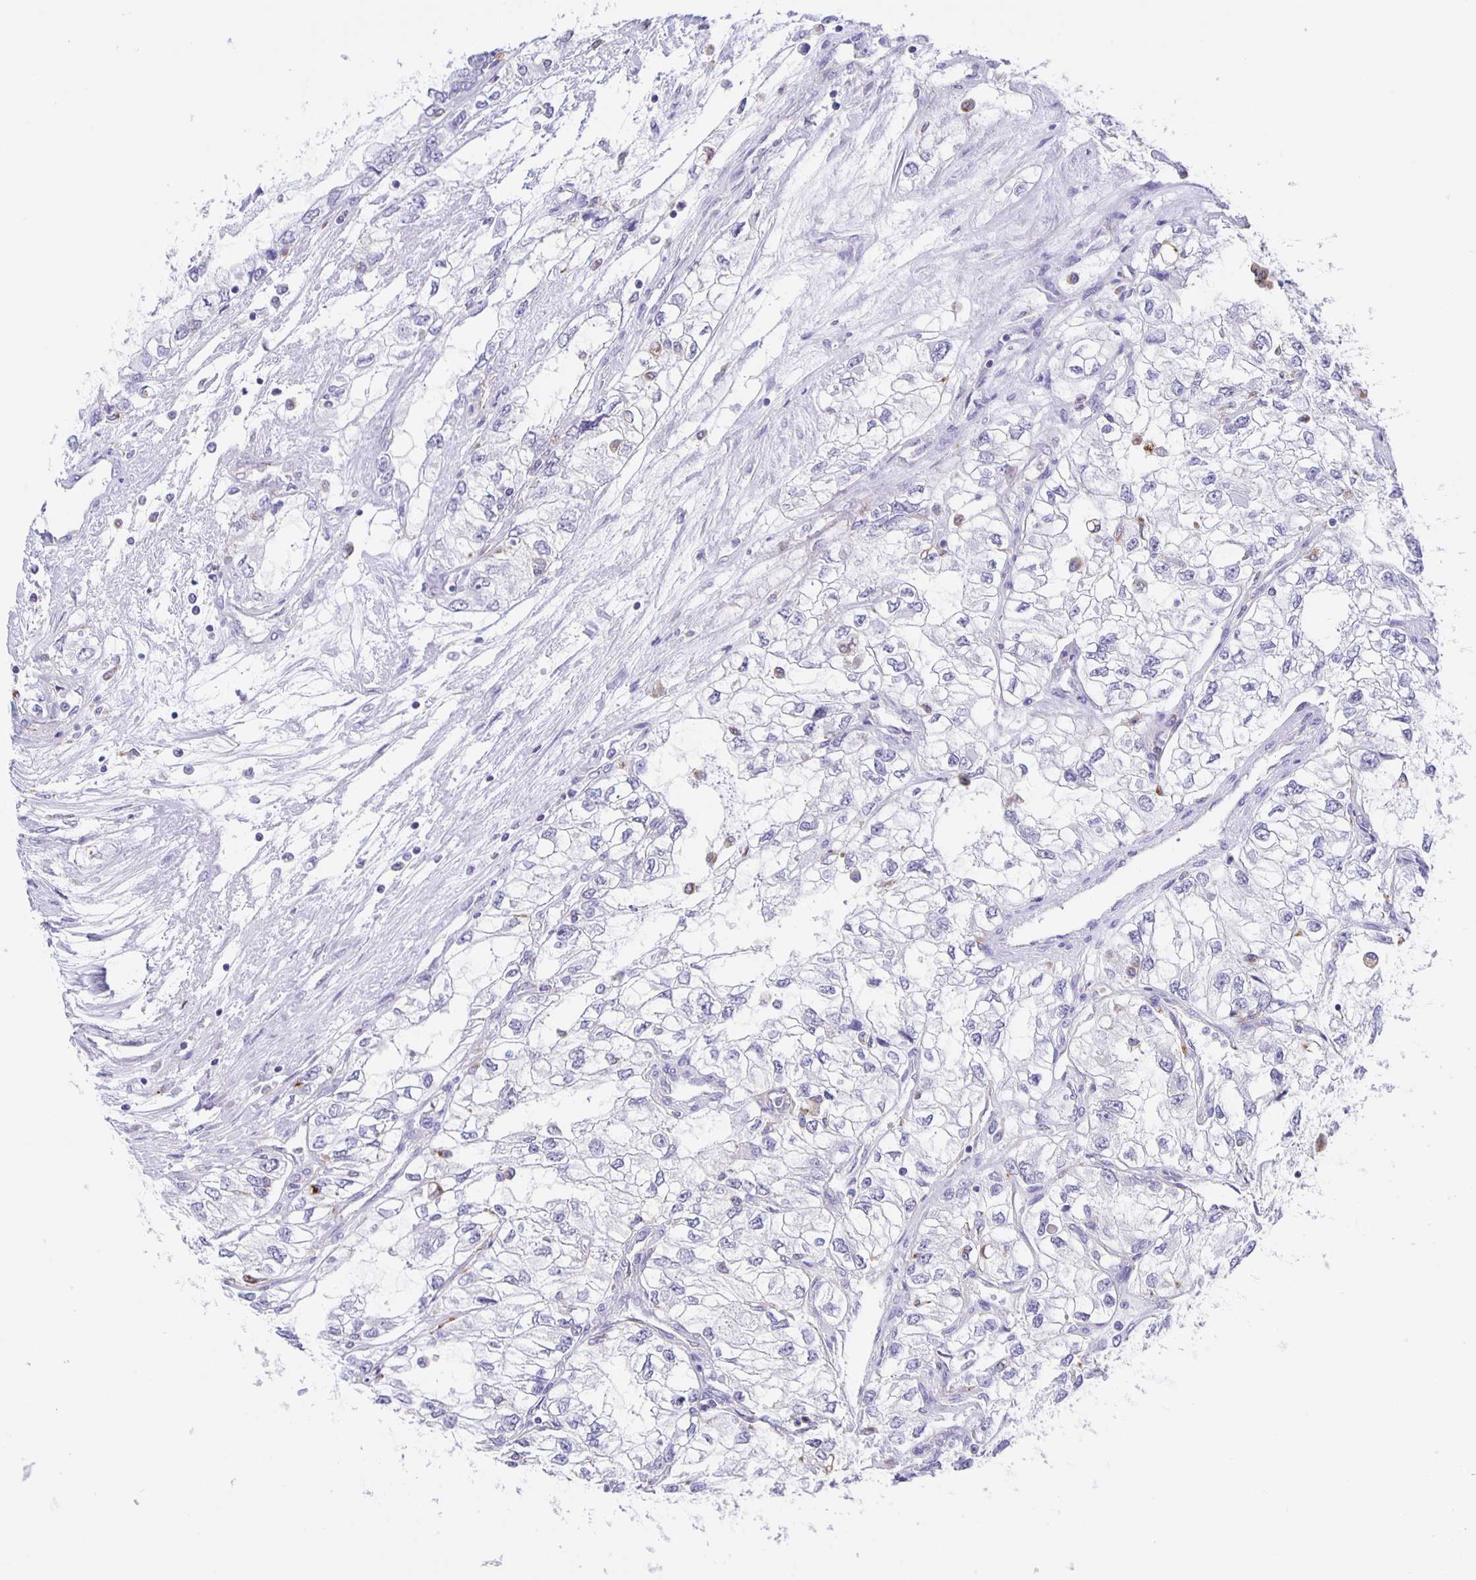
{"staining": {"intensity": "negative", "quantity": "none", "location": "none"}, "tissue": "renal cancer", "cell_type": "Tumor cells", "image_type": "cancer", "snomed": [{"axis": "morphology", "description": "Adenocarcinoma, NOS"}, {"axis": "topography", "description": "Kidney"}], "caption": "Immunohistochemistry (IHC) of renal adenocarcinoma shows no positivity in tumor cells.", "gene": "LIPA", "patient": {"sex": "female", "age": 59}}